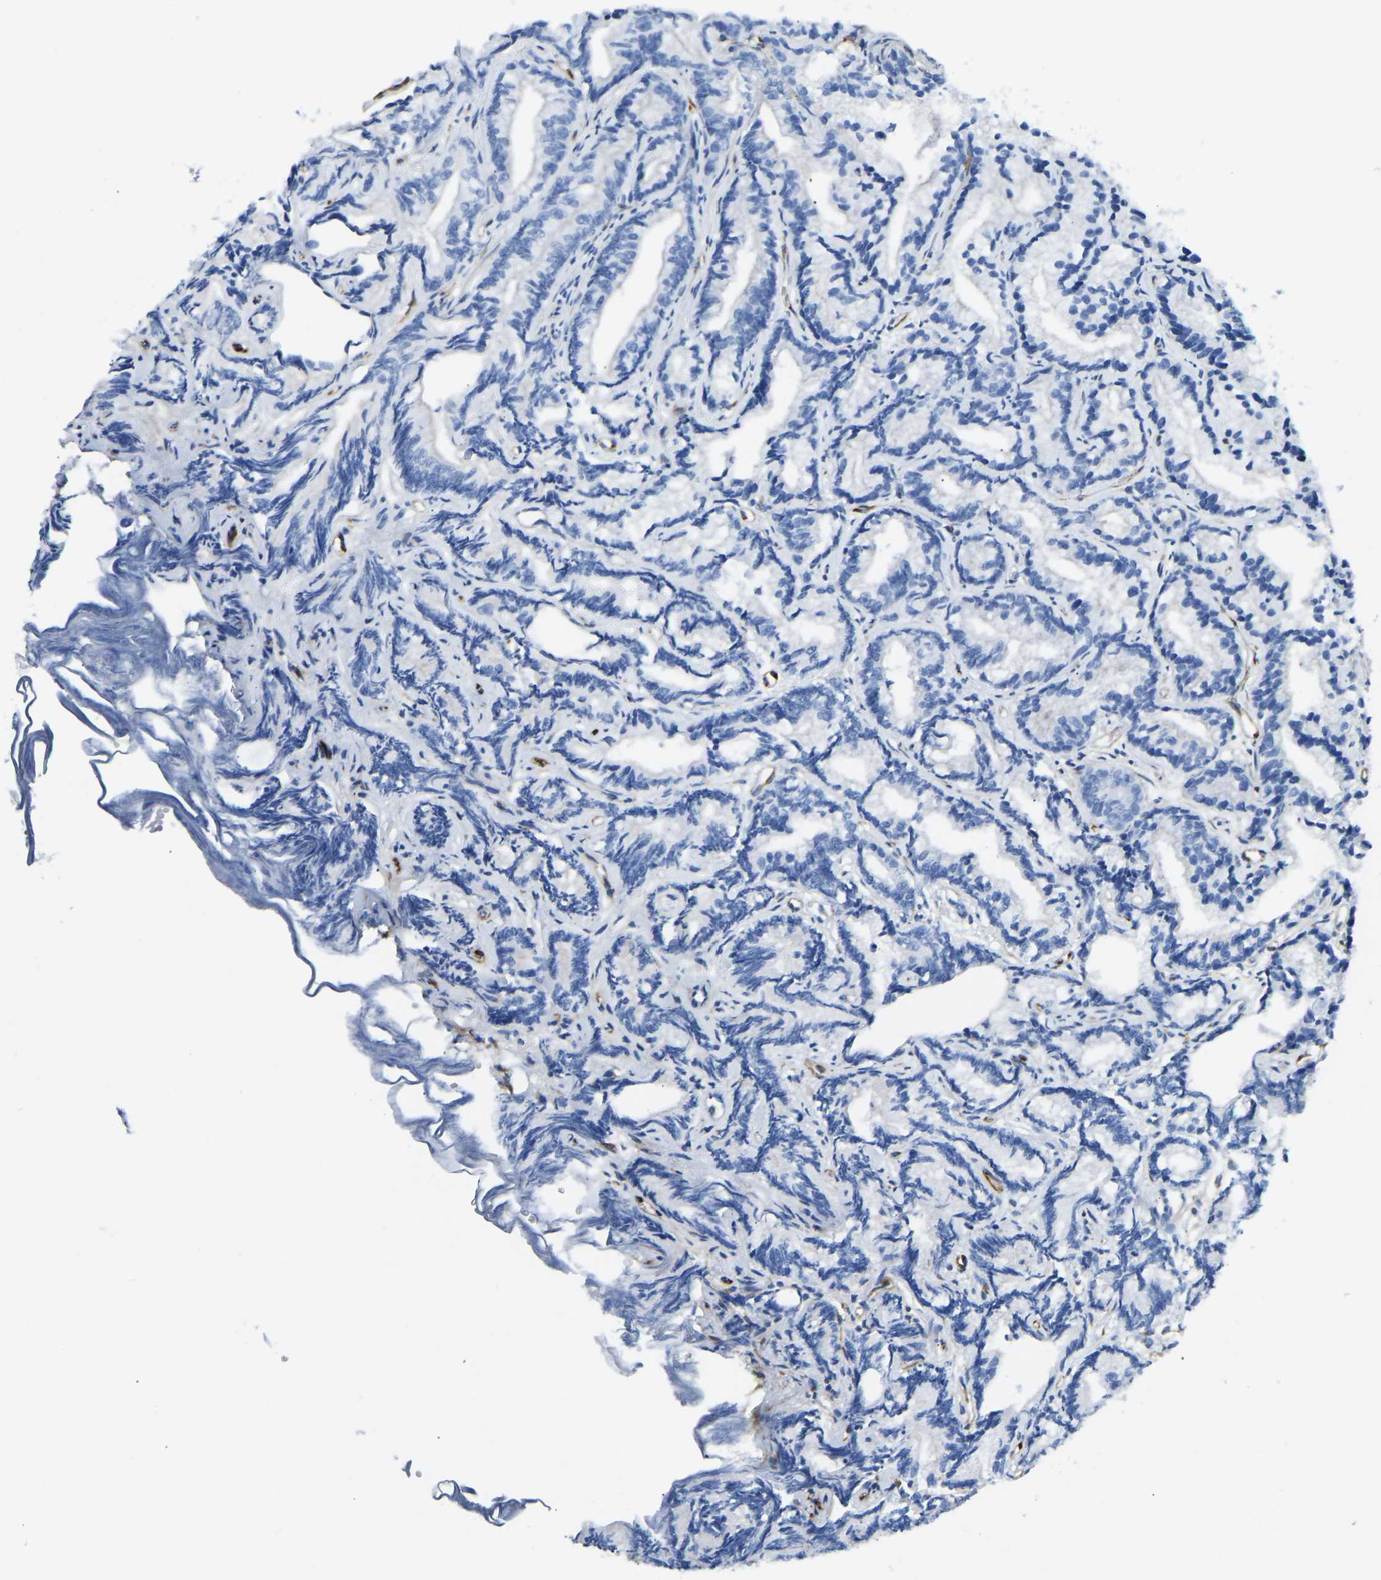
{"staining": {"intensity": "negative", "quantity": "none", "location": "none"}, "tissue": "prostate cancer", "cell_type": "Tumor cells", "image_type": "cancer", "snomed": [{"axis": "morphology", "description": "Adenocarcinoma, Low grade"}, {"axis": "topography", "description": "Prostate"}], "caption": "Tumor cells are negative for brown protein staining in prostate cancer.", "gene": "COL15A1", "patient": {"sex": "male", "age": 89}}